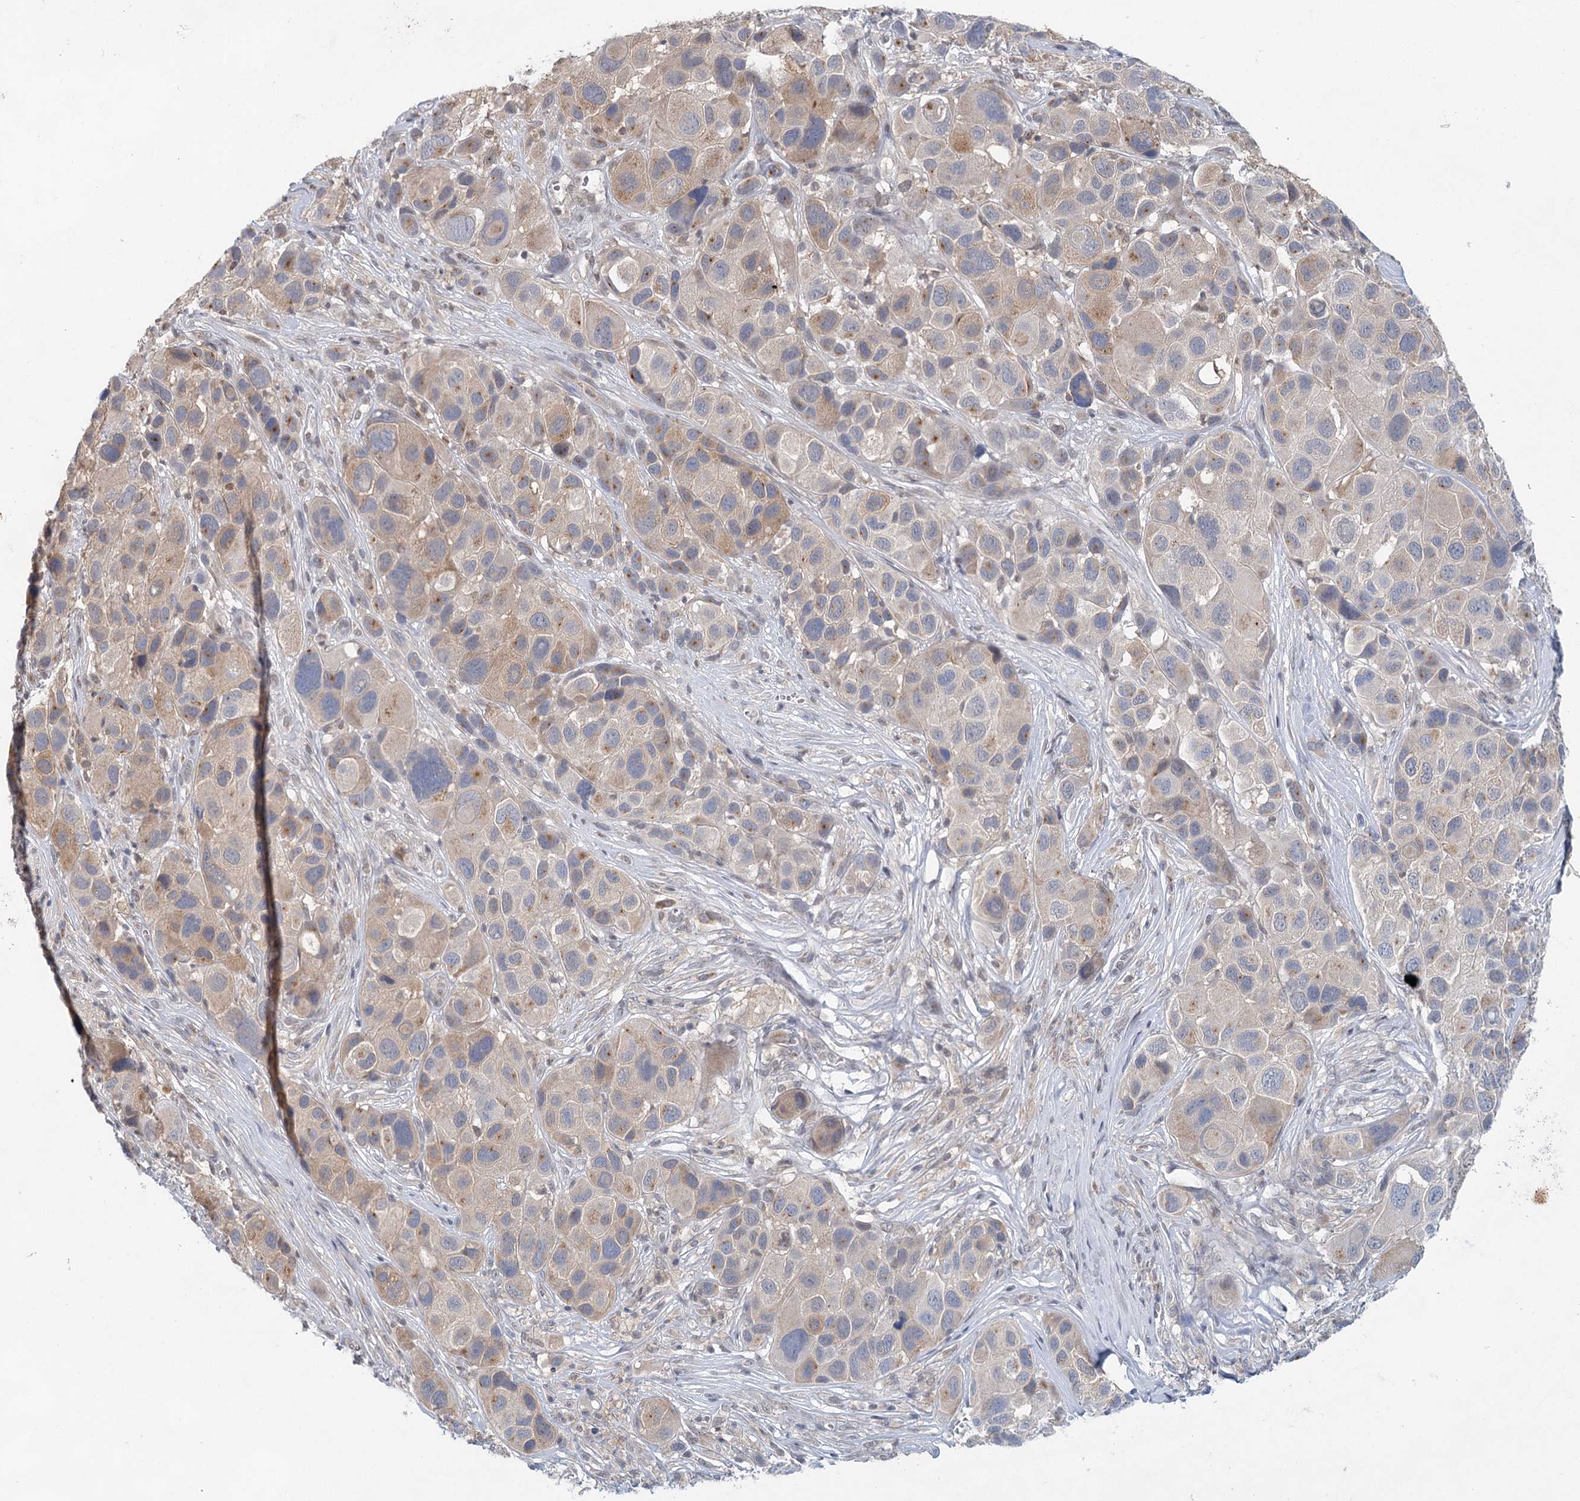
{"staining": {"intensity": "weak", "quantity": "25%-75%", "location": "cytoplasmic/membranous"}, "tissue": "melanoma", "cell_type": "Tumor cells", "image_type": "cancer", "snomed": [{"axis": "morphology", "description": "Malignant melanoma, NOS"}, {"axis": "topography", "description": "Skin of trunk"}], "caption": "Malignant melanoma was stained to show a protein in brown. There is low levels of weak cytoplasmic/membranous expression in approximately 25%-75% of tumor cells. The protein of interest is shown in brown color, while the nuclei are stained blue.", "gene": "BLTP1", "patient": {"sex": "male", "age": 71}}